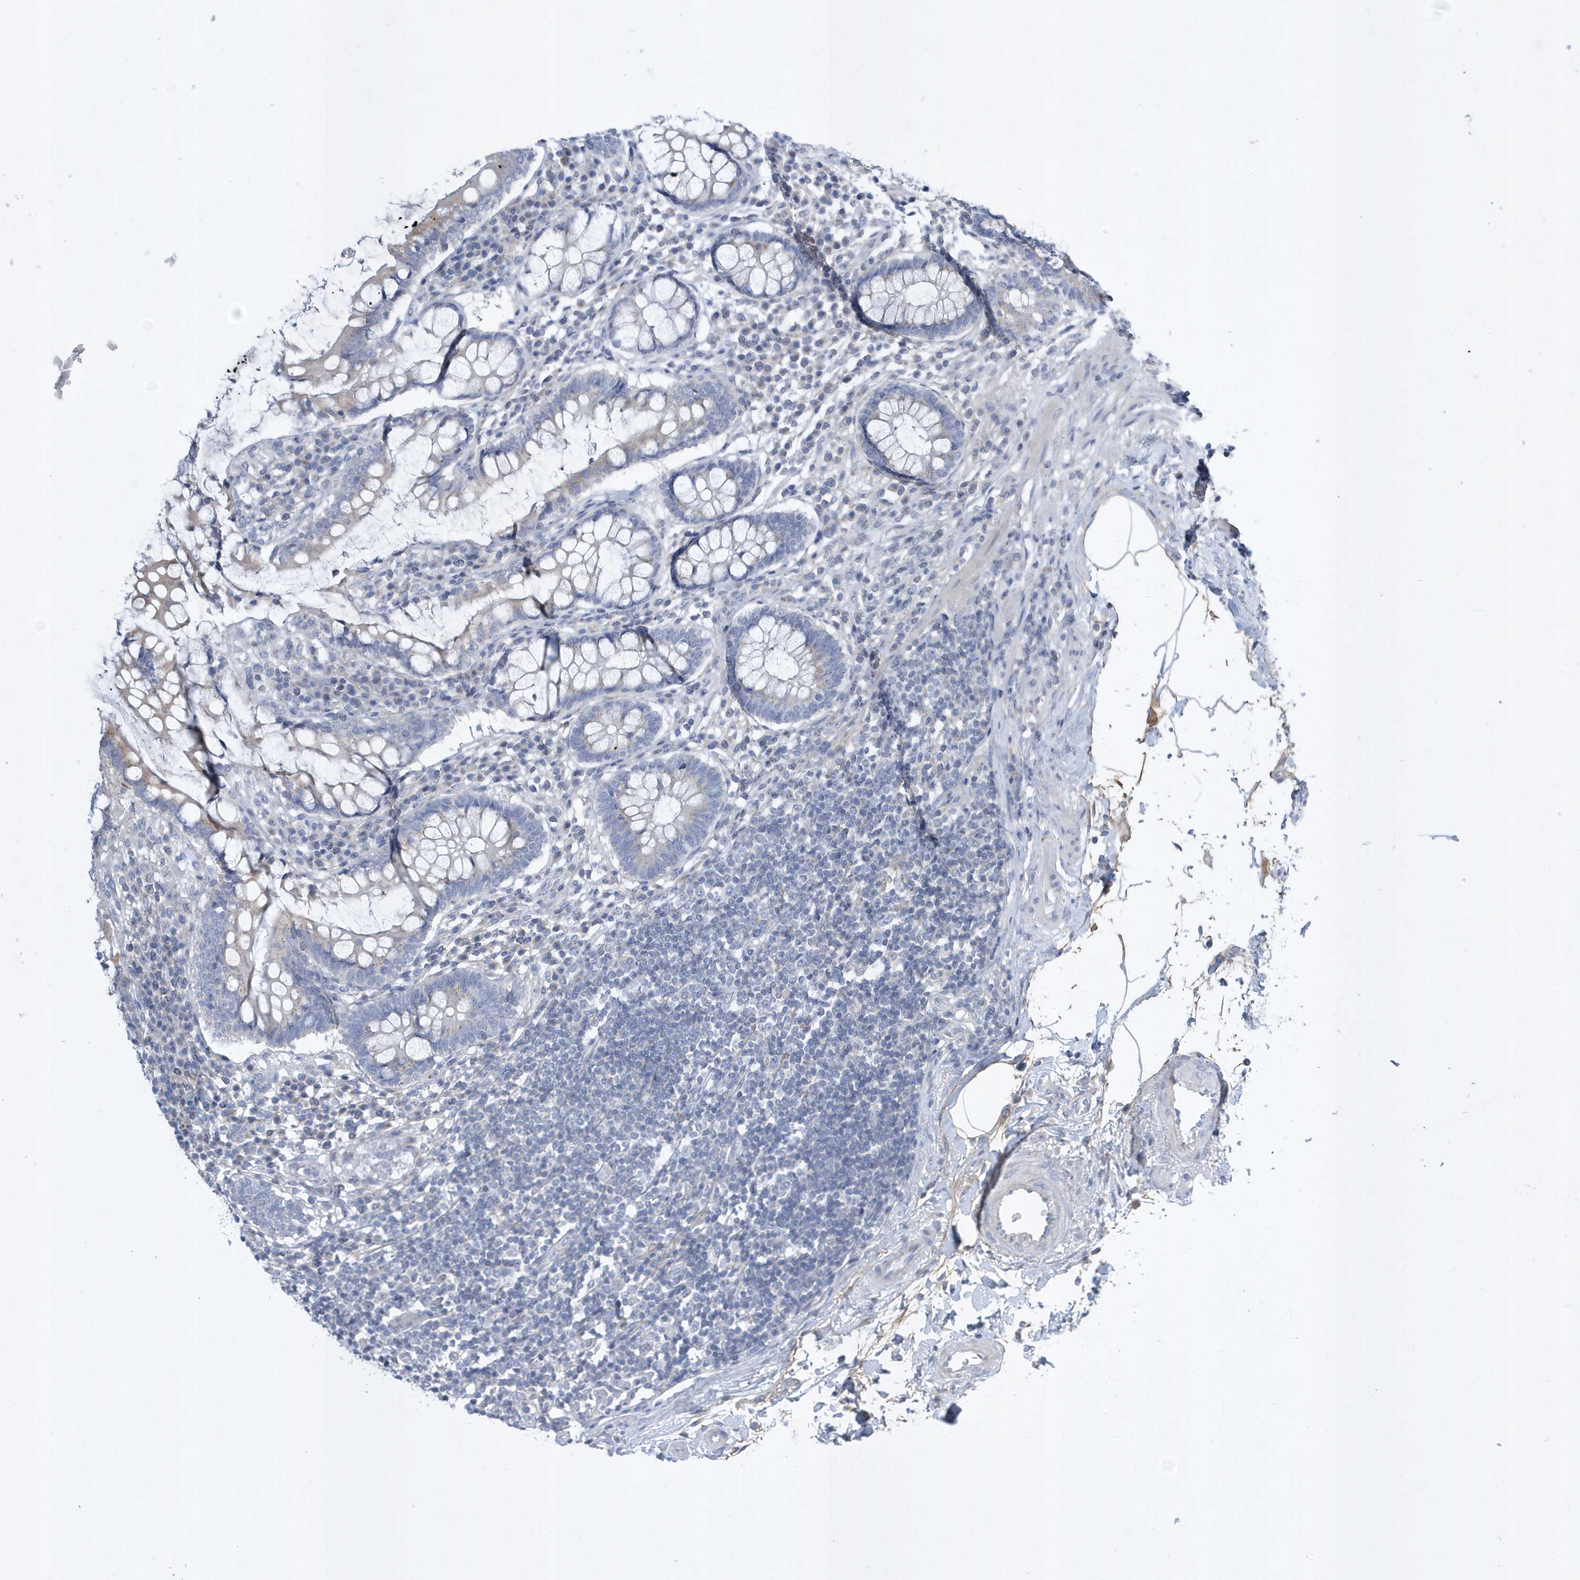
{"staining": {"intensity": "negative", "quantity": "none", "location": "none"}, "tissue": "colon", "cell_type": "Endothelial cells", "image_type": "normal", "snomed": [{"axis": "morphology", "description": "Normal tissue, NOS"}, {"axis": "topography", "description": "Colon"}], "caption": "Colon stained for a protein using immunohistochemistry reveals no expression endothelial cells.", "gene": "SPATA18", "patient": {"sex": "female", "age": 79}}